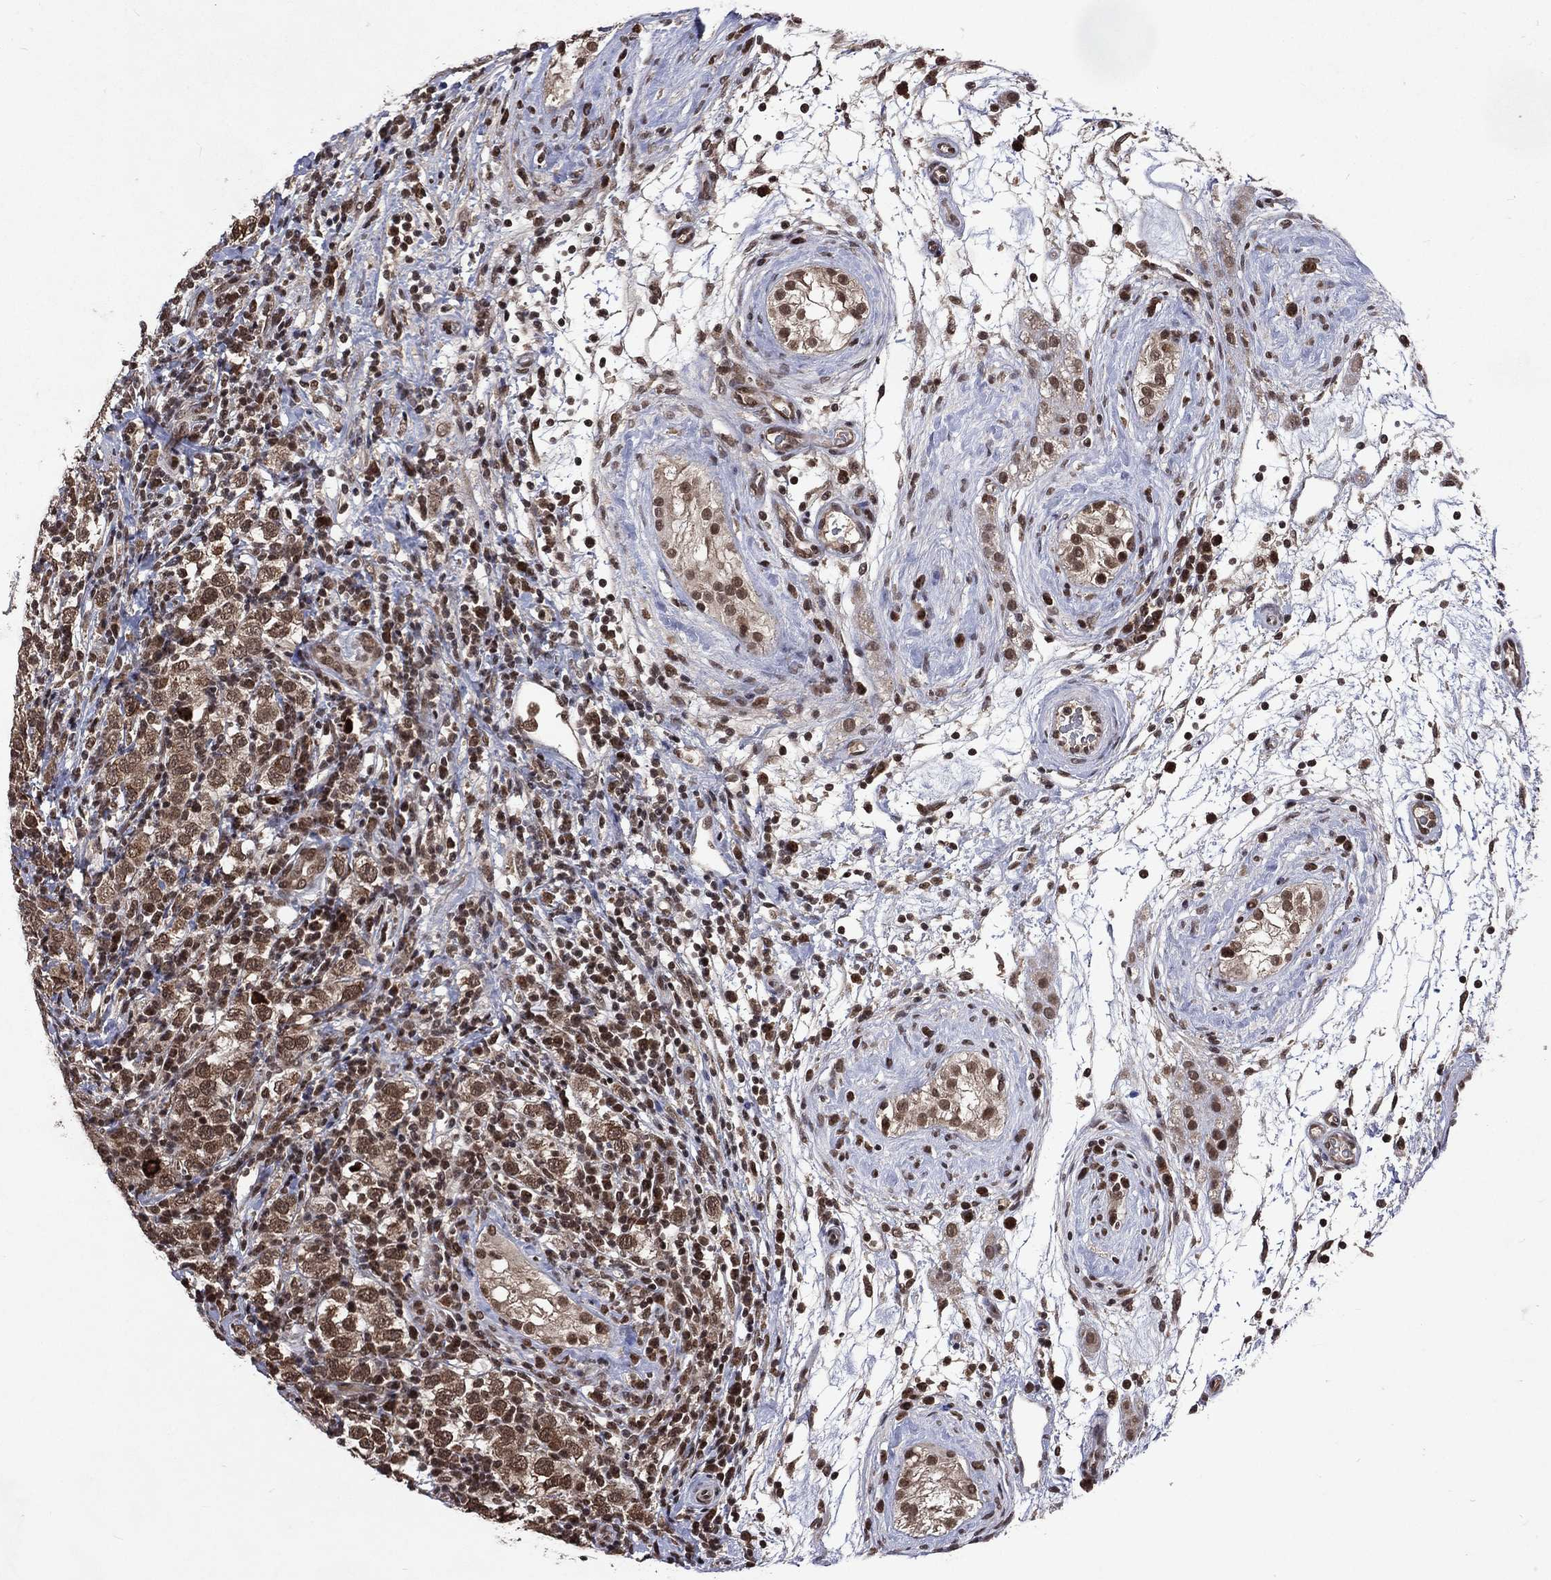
{"staining": {"intensity": "moderate", "quantity": ">75%", "location": "cytoplasmic/membranous,nuclear"}, "tissue": "testis cancer", "cell_type": "Tumor cells", "image_type": "cancer", "snomed": [{"axis": "morphology", "description": "Seminoma, NOS"}, {"axis": "topography", "description": "Testis"}], "caption": "A medium amount of moderate cytoplasmic/membranous and nuclear expression is appreciated in approximately >75% of tumor cells in testis cancer (seminoma) tissue.", "gene": "DMAP1", "patient": {"sex": "male", "age": 34}}